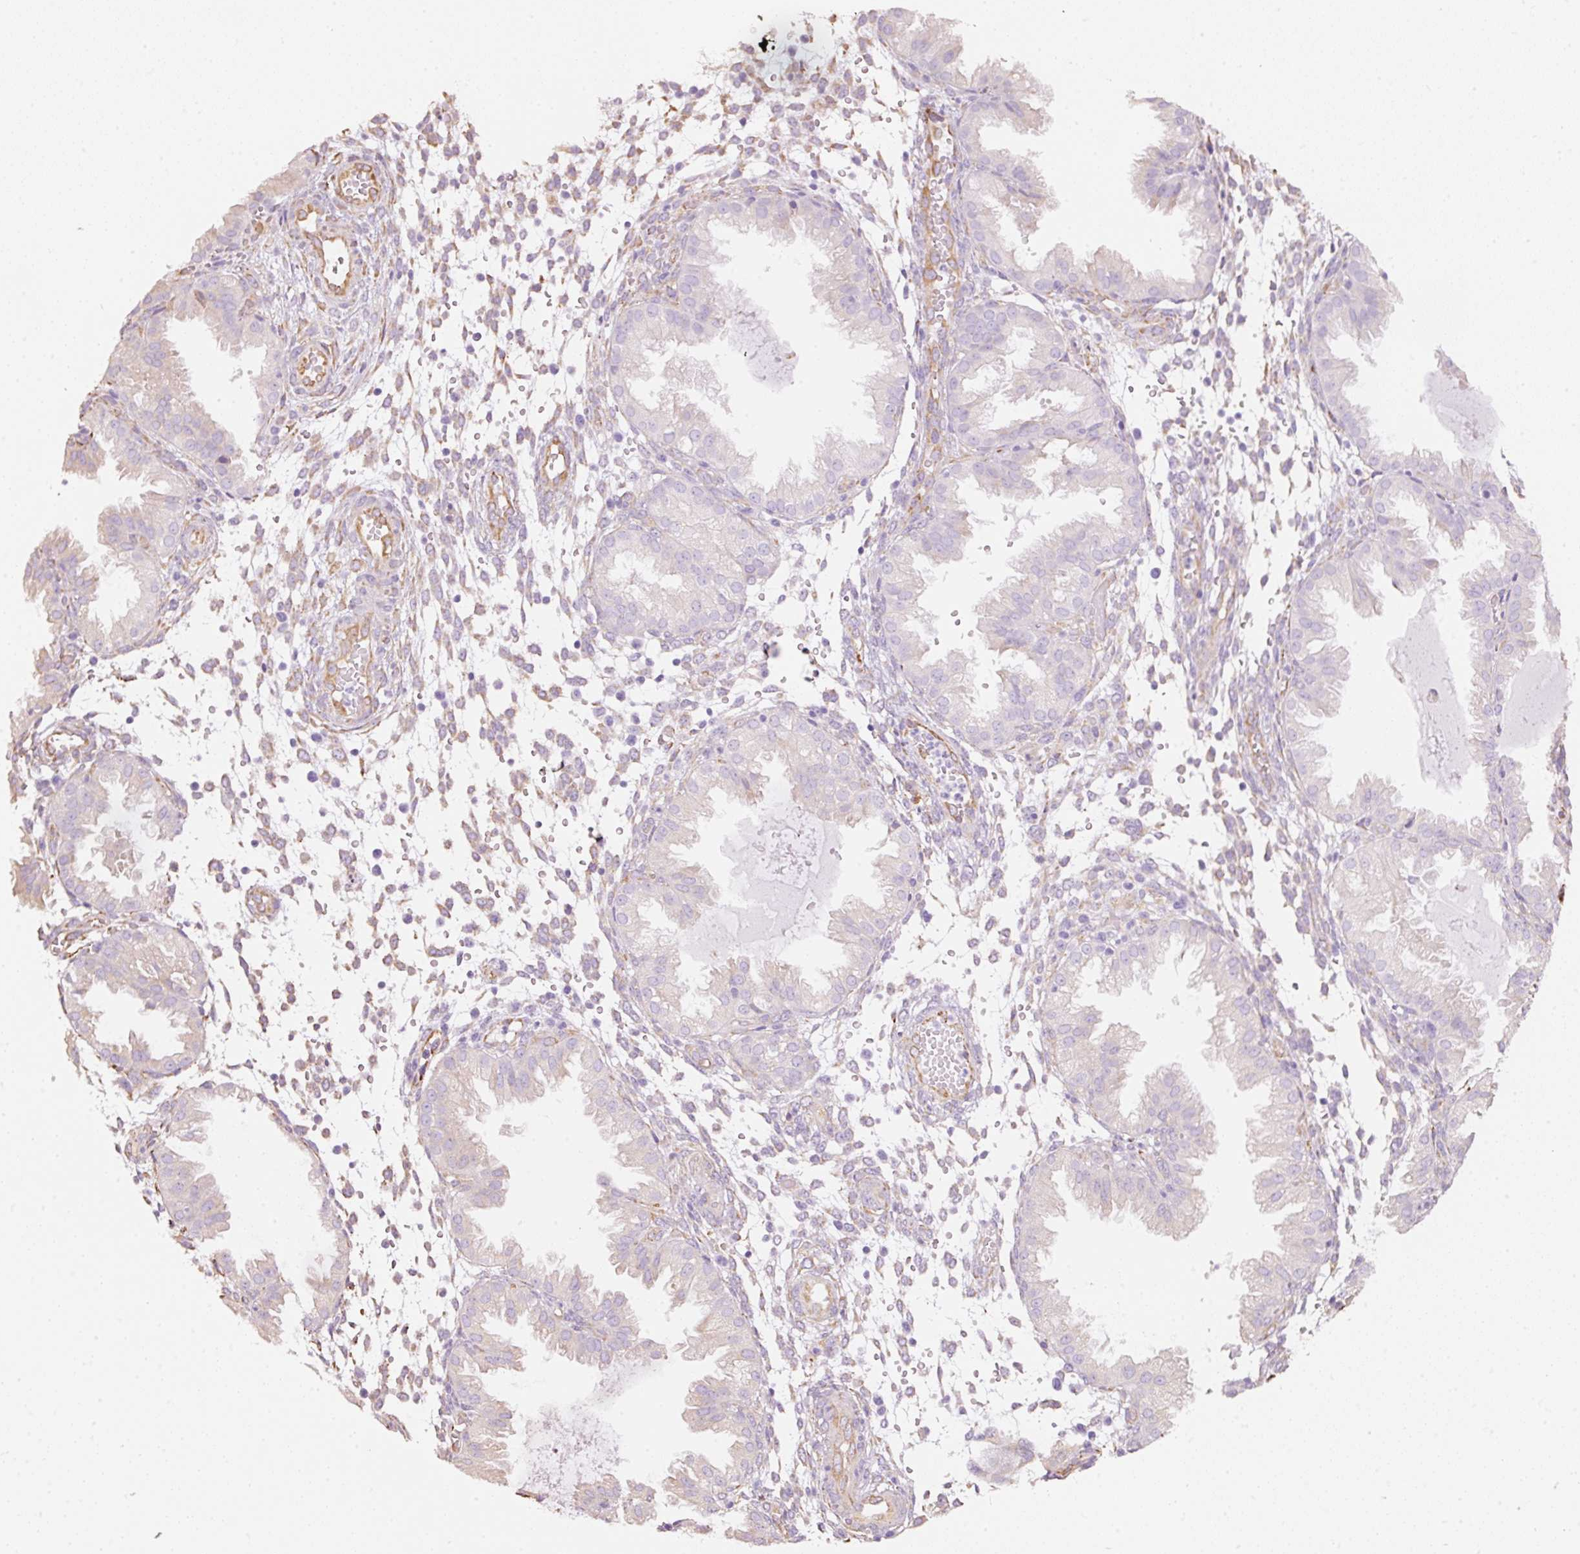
{"staining": {"intensity": "moderate", "quantity": "<25%", "location": "cytoplasmic/membranous"}, "tissue": "endometrium", "cell_type": "Cells in endometrial stroma", "image_type": "normal", "snomed": [{"axis": "morphology", "description": "Normal tissue, NOS"}, {"axis": "topography", "description": "Endometrium"}], "caption": "A low amount of moderate cytoplasmic/membranous expression is present in about <25% of cells in endometrial stroma in normal endometrium. The staining was performed using DAB (3,3'-diaminobenzidine) to visualize the protein expression in brown, while the nuclei were stained in blue with hematoxylin (Magnification: 20x).", "gene": "GCG", "patient": {"sex": "female", "age": 33}}